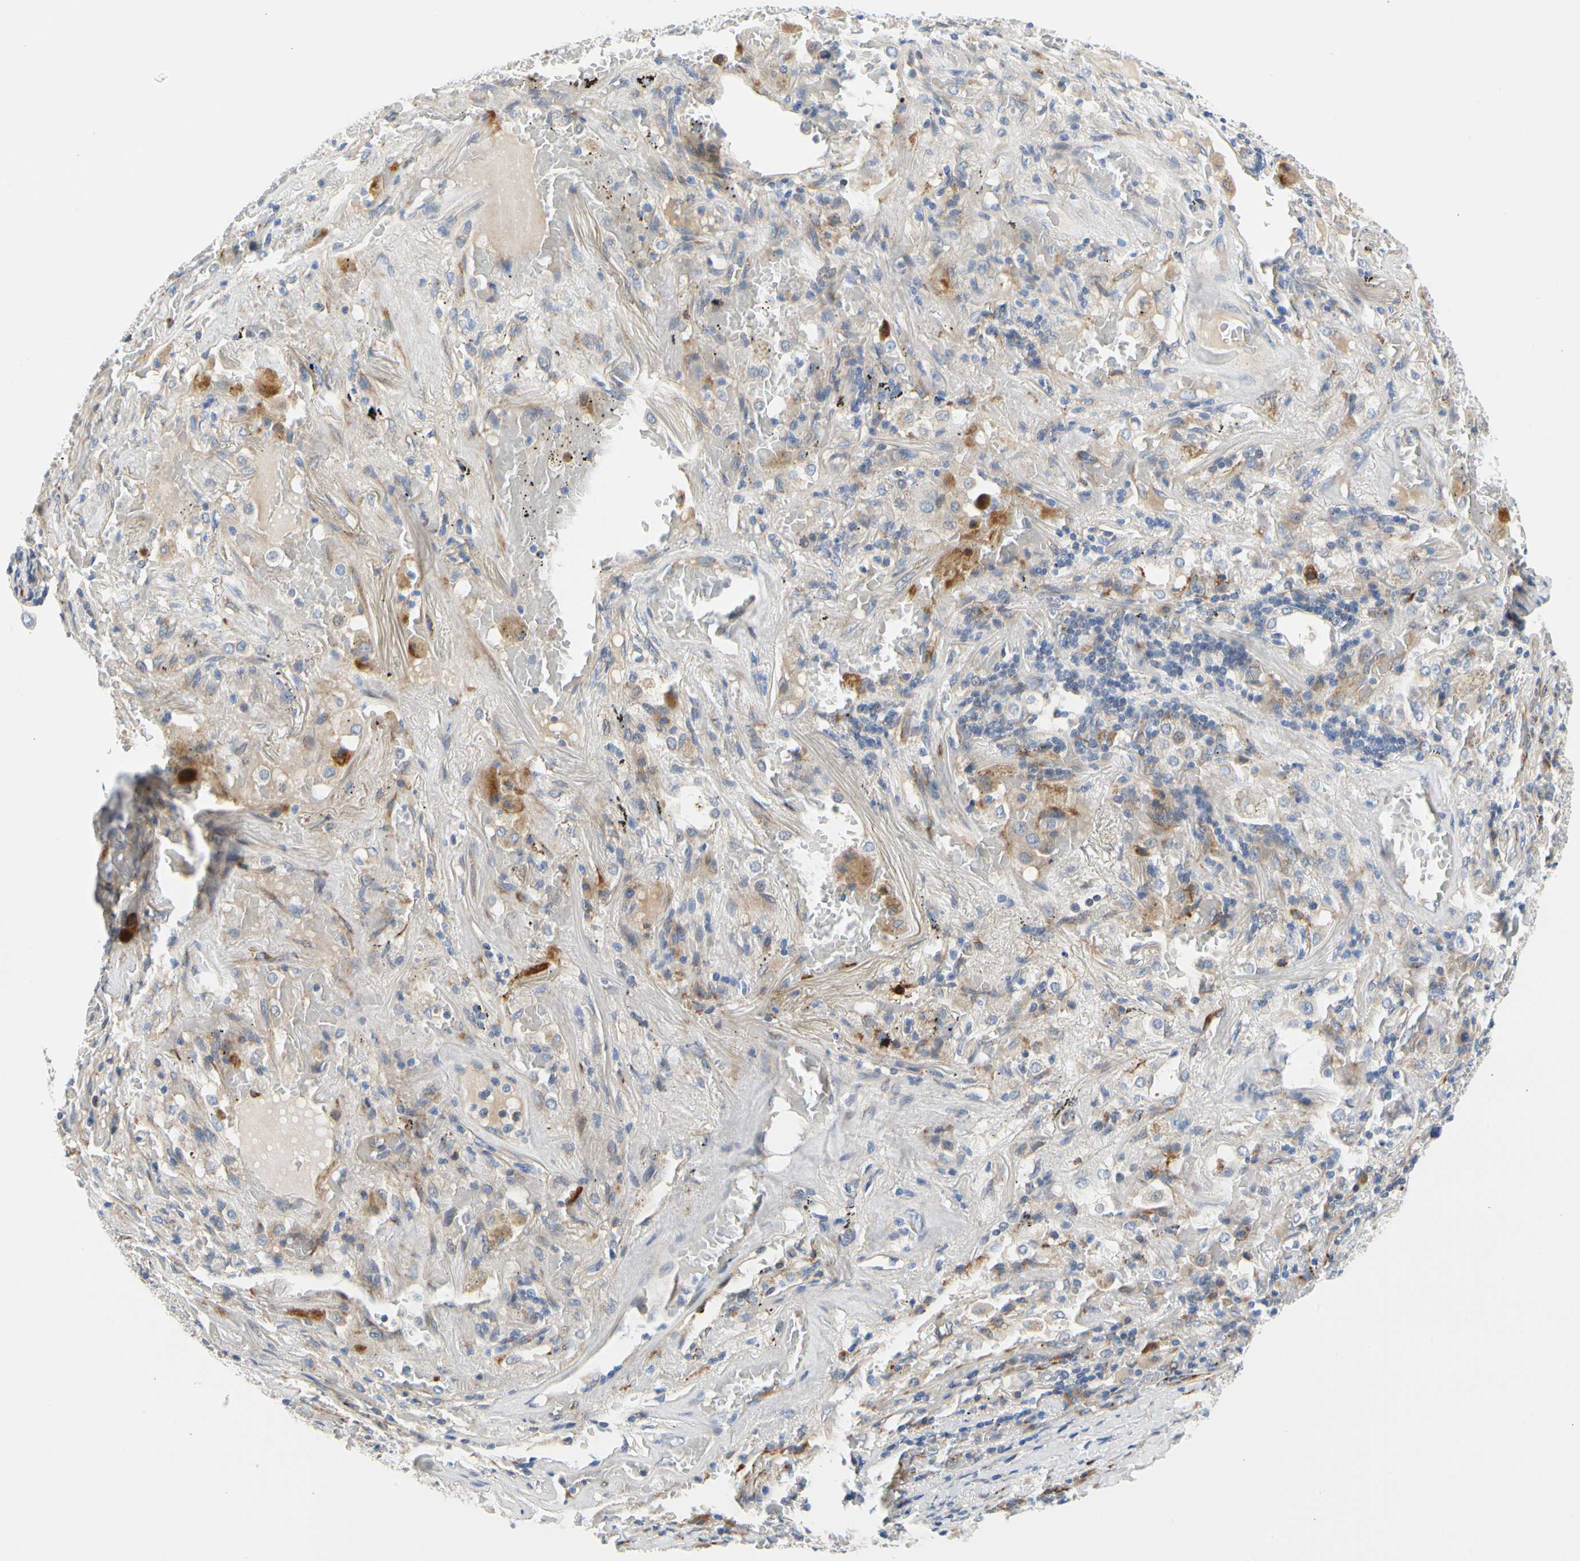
{"staining": {"intensity": "weak", "quantity": "25%-75%", "location": "cytoplasmic/membranous"}, "tissue": "lung cancer", "cell_type": "Tumor cells", "image_type": "cancer", "snomed": [{"axis": "morphology", "description": "Squamous cell carcinoma, NOS"}, {"axis": "topography", "description": "Lung"}], "caption": "Tumor cells demonstrate weak cytoplasmic/membranous expression in about 25%-75% of cells in lung squamous cell carcinoma. (IHC, brightfield microscopy, high magnification).", "gene": "ZNF236", "patient": {"sex": "male", "age": 57}}